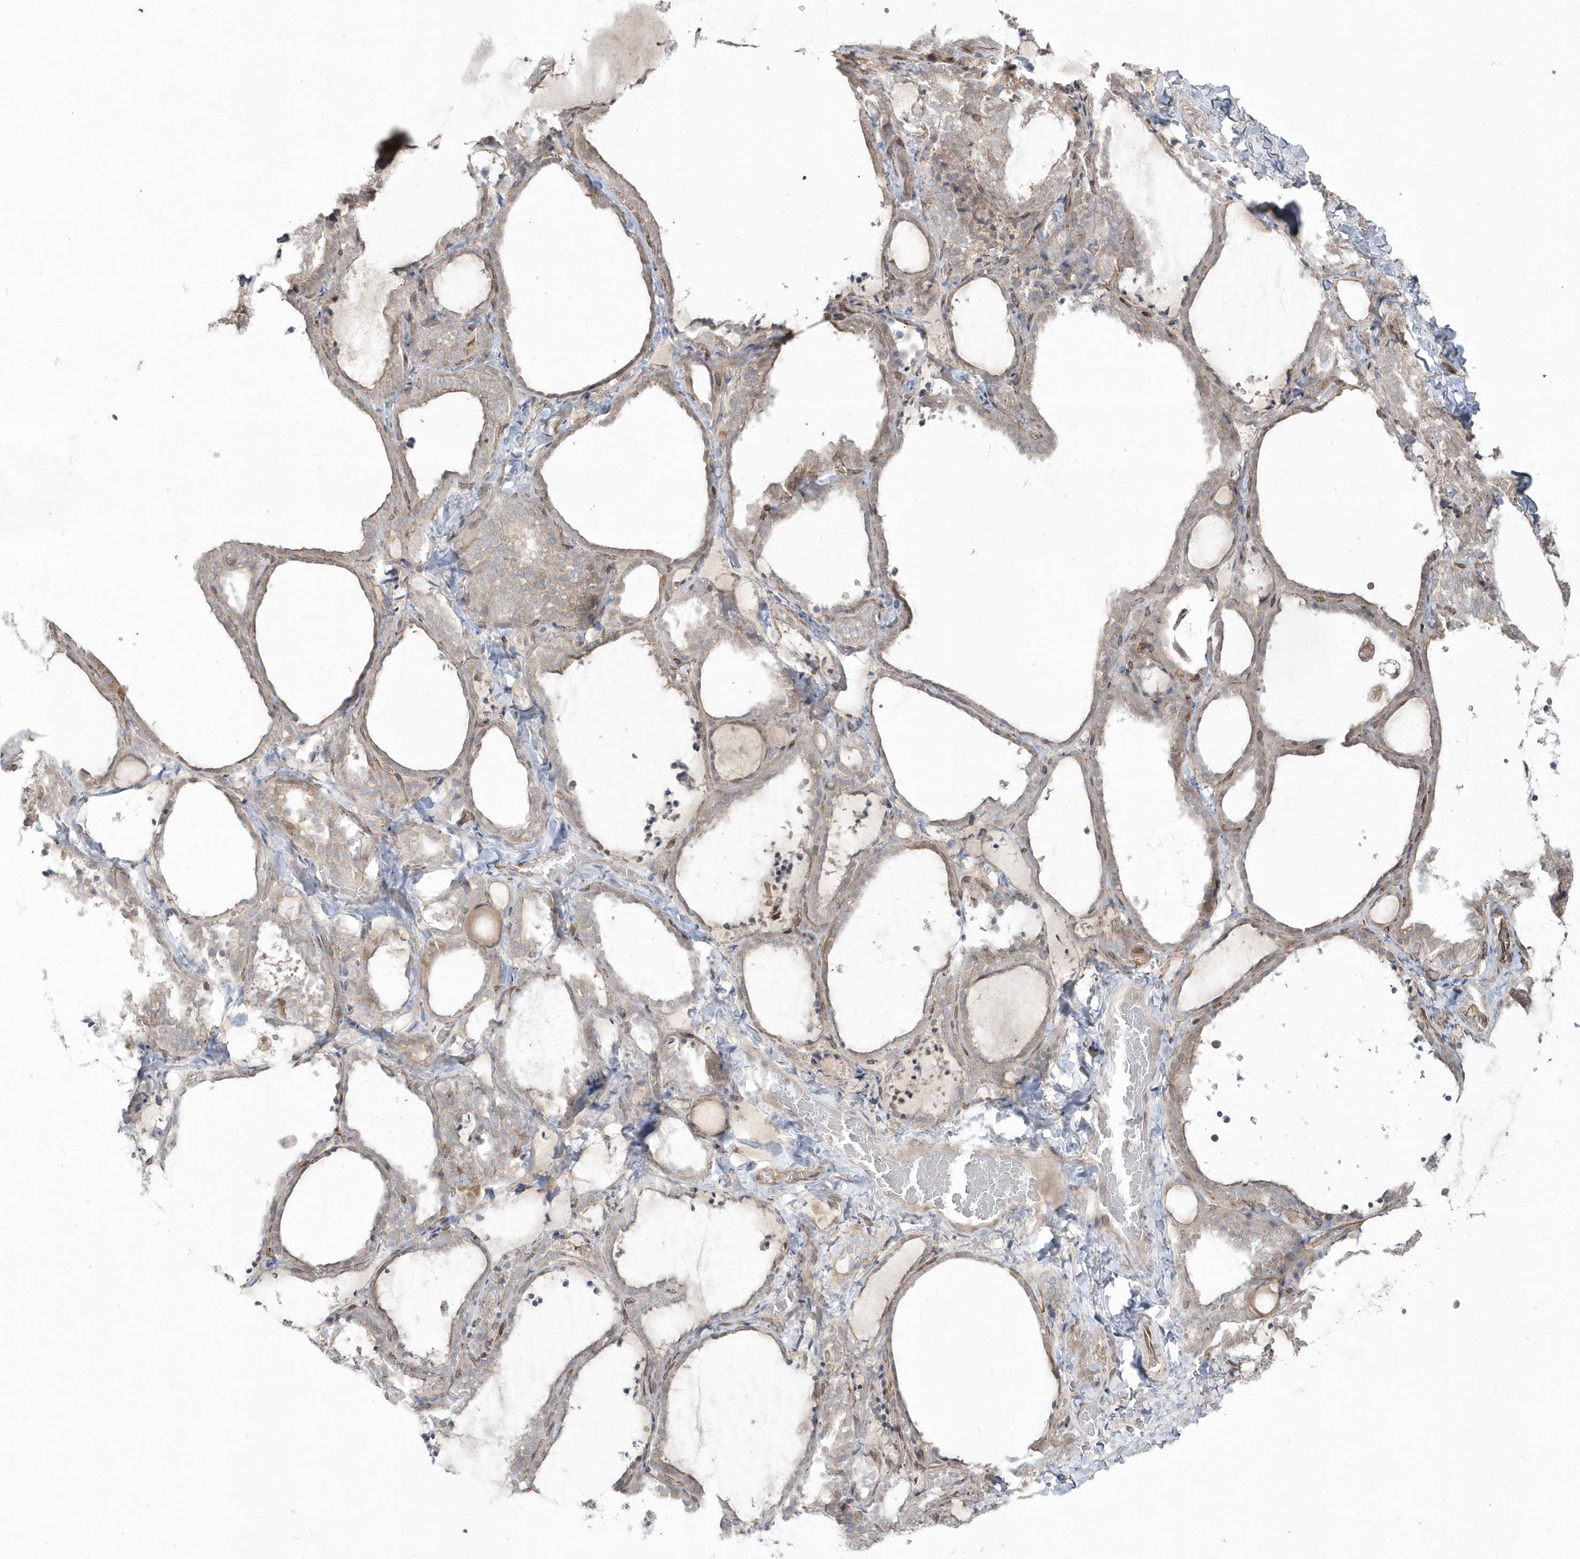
{"staining": {"intensity": "weak", "quantity": ">75%", "location": "cytoplasmic/membranous"}, "tissue": "thyroid gland", "cell_type": "Glandular cells", "image_type": "normal", "snomed": [{"axis": "morphology", "description": "Normal tissue, NOS"}, {"axis": "topography", "description": "Thyroid gland"}], "caption": "Protein expression analysis of unremarkable human thyroid gland reveals weak cytoplasmic/membranous positivity in about >75% of glandular cells. The staining was performed using DAB, with brown indicating positive protein expression. Nuclei are stained blue with hematoxylin.", "gene": "DHX57", "patient": {"sex": "female", "age": 22}}